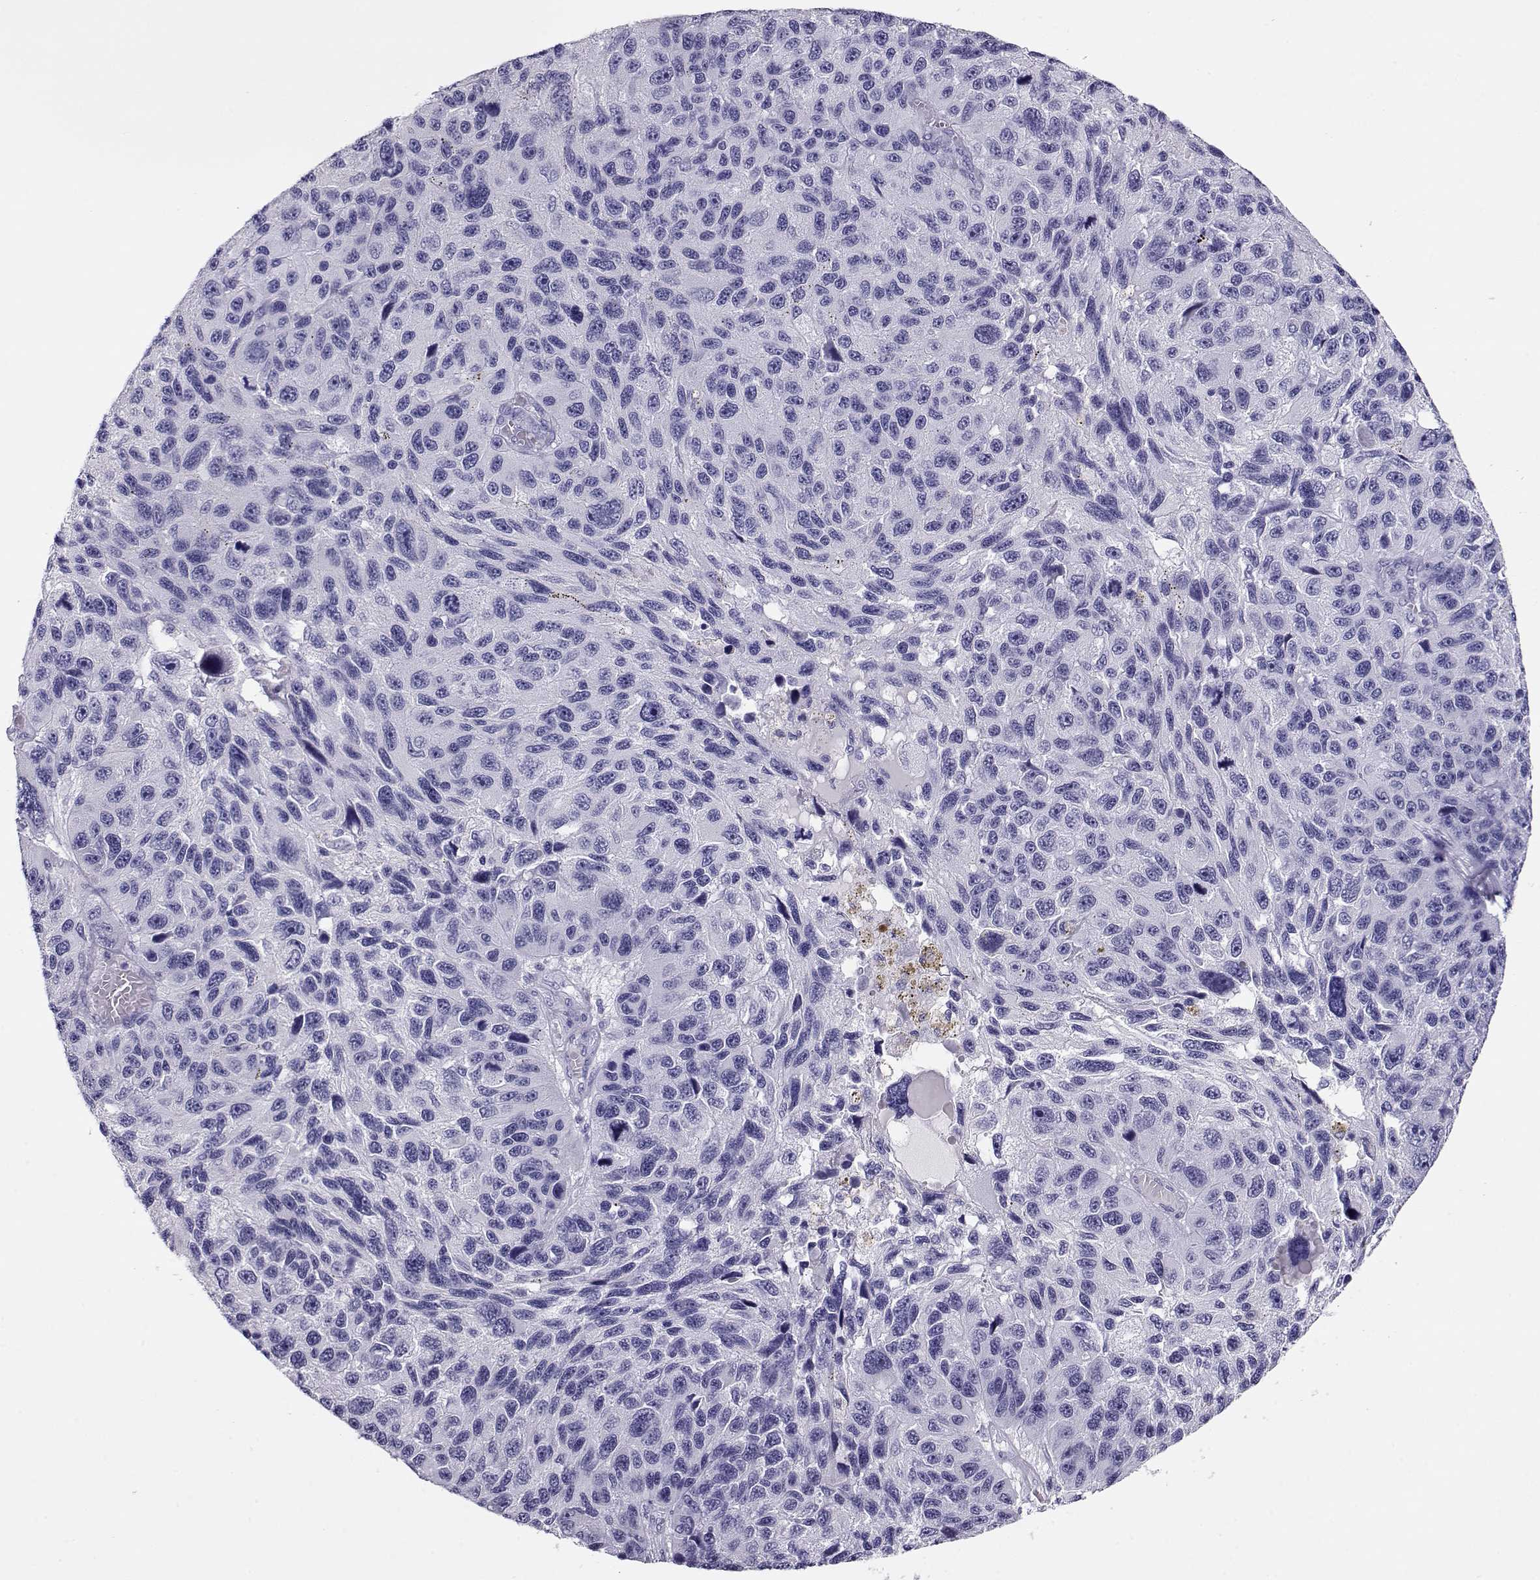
{"staining": {"intensity": "negative", "quantity": "none", "location": "none"}, "tissue": "melanoma", "cell_type": "Tumor cells", "image_type": "cancer", "snomed": [{"axis": "morphology", "description": "Malignant melanoma, NOS"}, {"axis": "topography", "description": "Skin"}], "caption": "Tumor cells are negative for protein expression in human melanoma.", "gene": "CRX", "patient": {"sex": "male", "age": 53}}